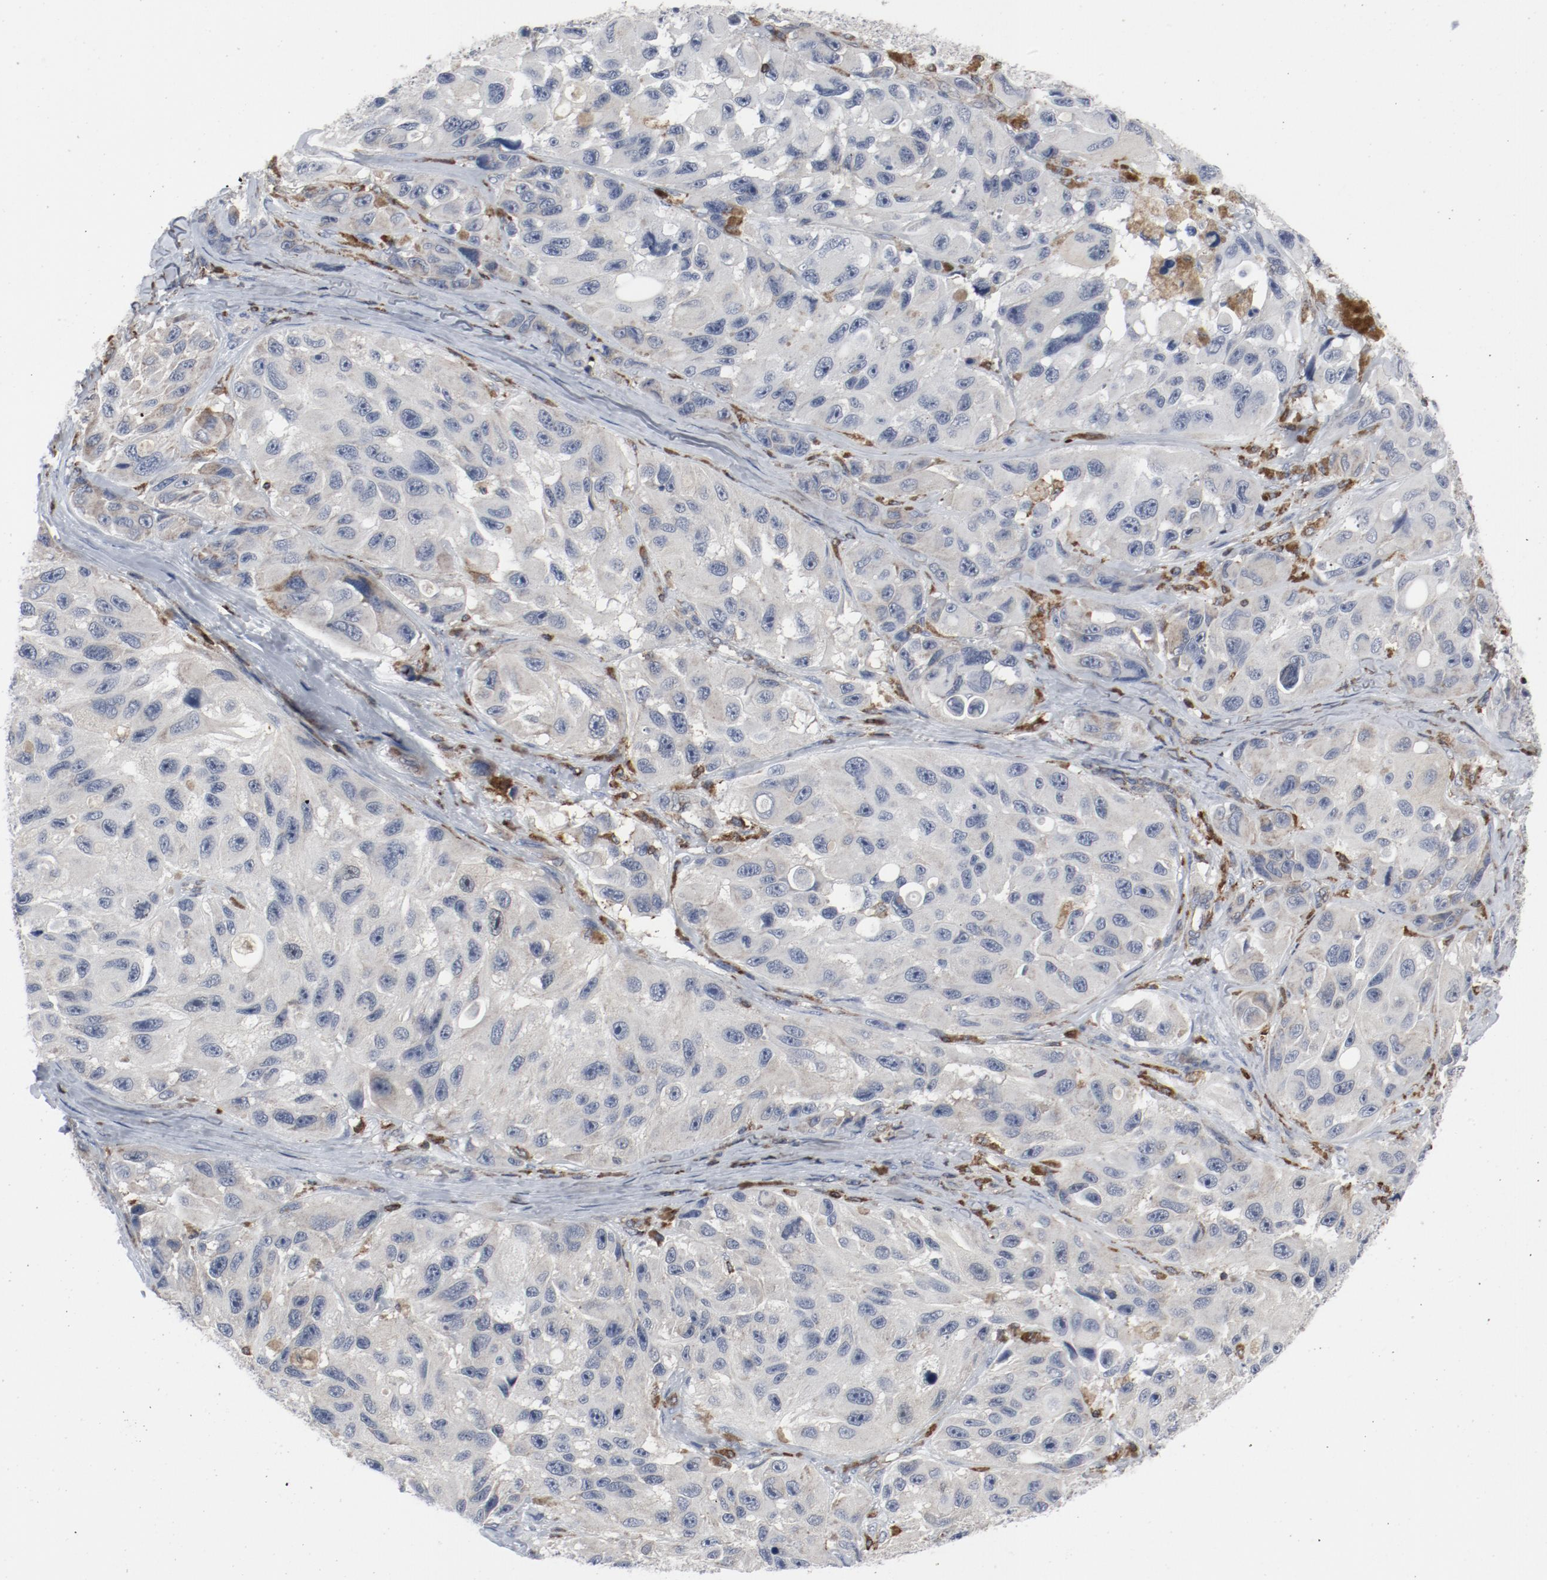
{"staining": {"intensity": "weak", "quantity": ">75%", "location": "cytoplasmic/membranous"}, "tissue": "melanoma", "cell_type": "Tumor cells", "image_type": "cancer", "snomed": [{"axis": "morphology", "description": "Malignant melanoma, NOS"}, {"axis": "topography", "description": "Skin"}], "caption": "The image reveals a brown stain indicating the presence of a protein in the cytoplasmic/membranous of tumor cells in malignant melanoma.", "gene": "LCP2", "patient": {"sex": "female", "age": 73}}